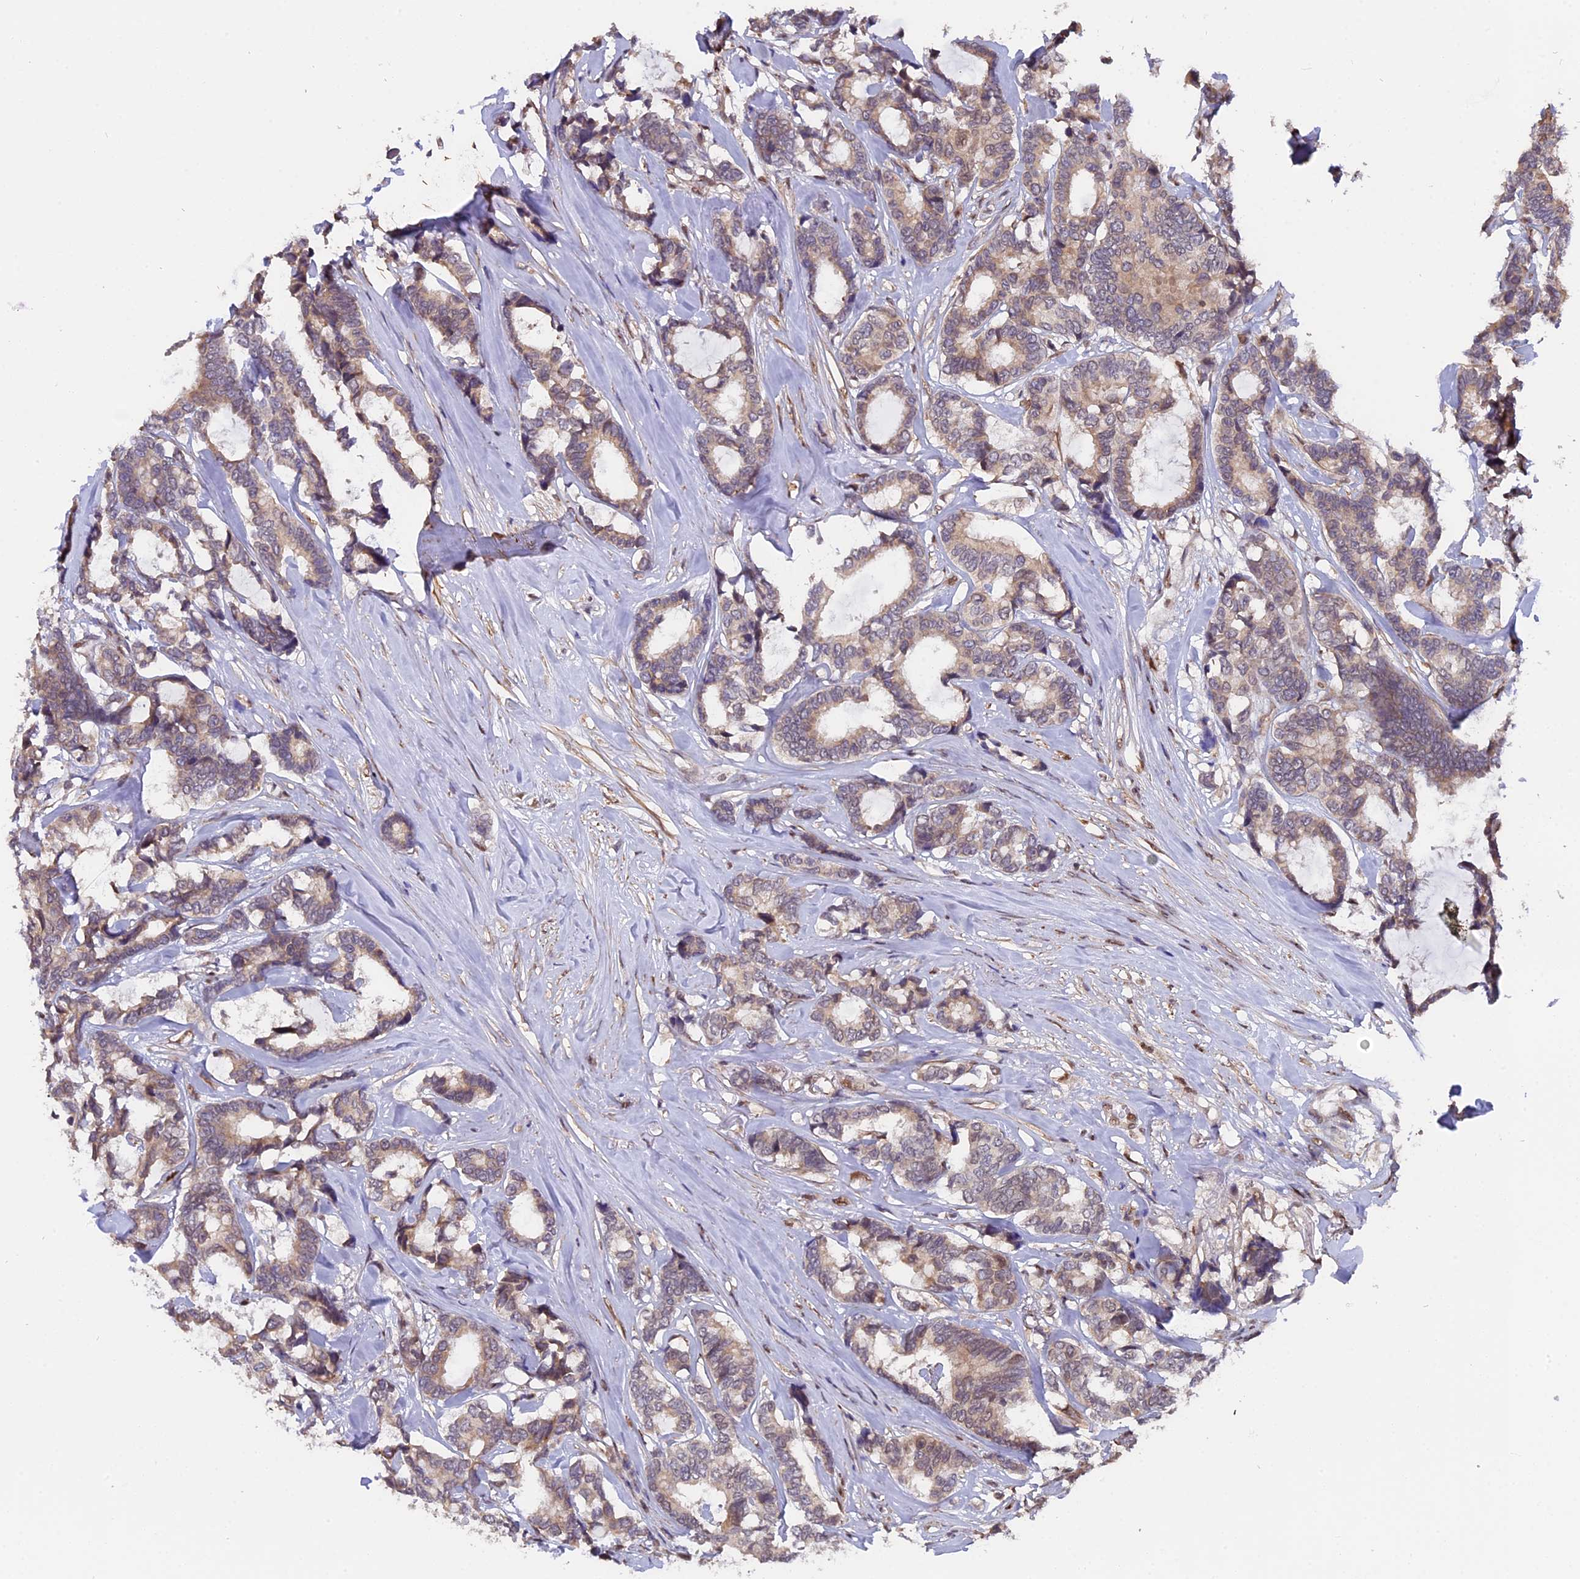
{"staining": {"intensity": "weak", "quantity": "25%-75%", "location": "cytoplasmic/membranous"}, "tissue": "breast cancer", "cell_type": "Tumor cells", "image_type": "cancer", "snomed": [{"axis": "morphology", "description": "Duct carcinoma"}, {"axis": "topography", "description": "Breast"}], "caption": "Invasive ductal carcinoma (breast) stained with a brown dye shows weak cytoplasmic/membranous positive staining in about 25%-75% of tumor cells.", "gene": "FAM118B", "patient": {"sex": "female", "age": 87}}